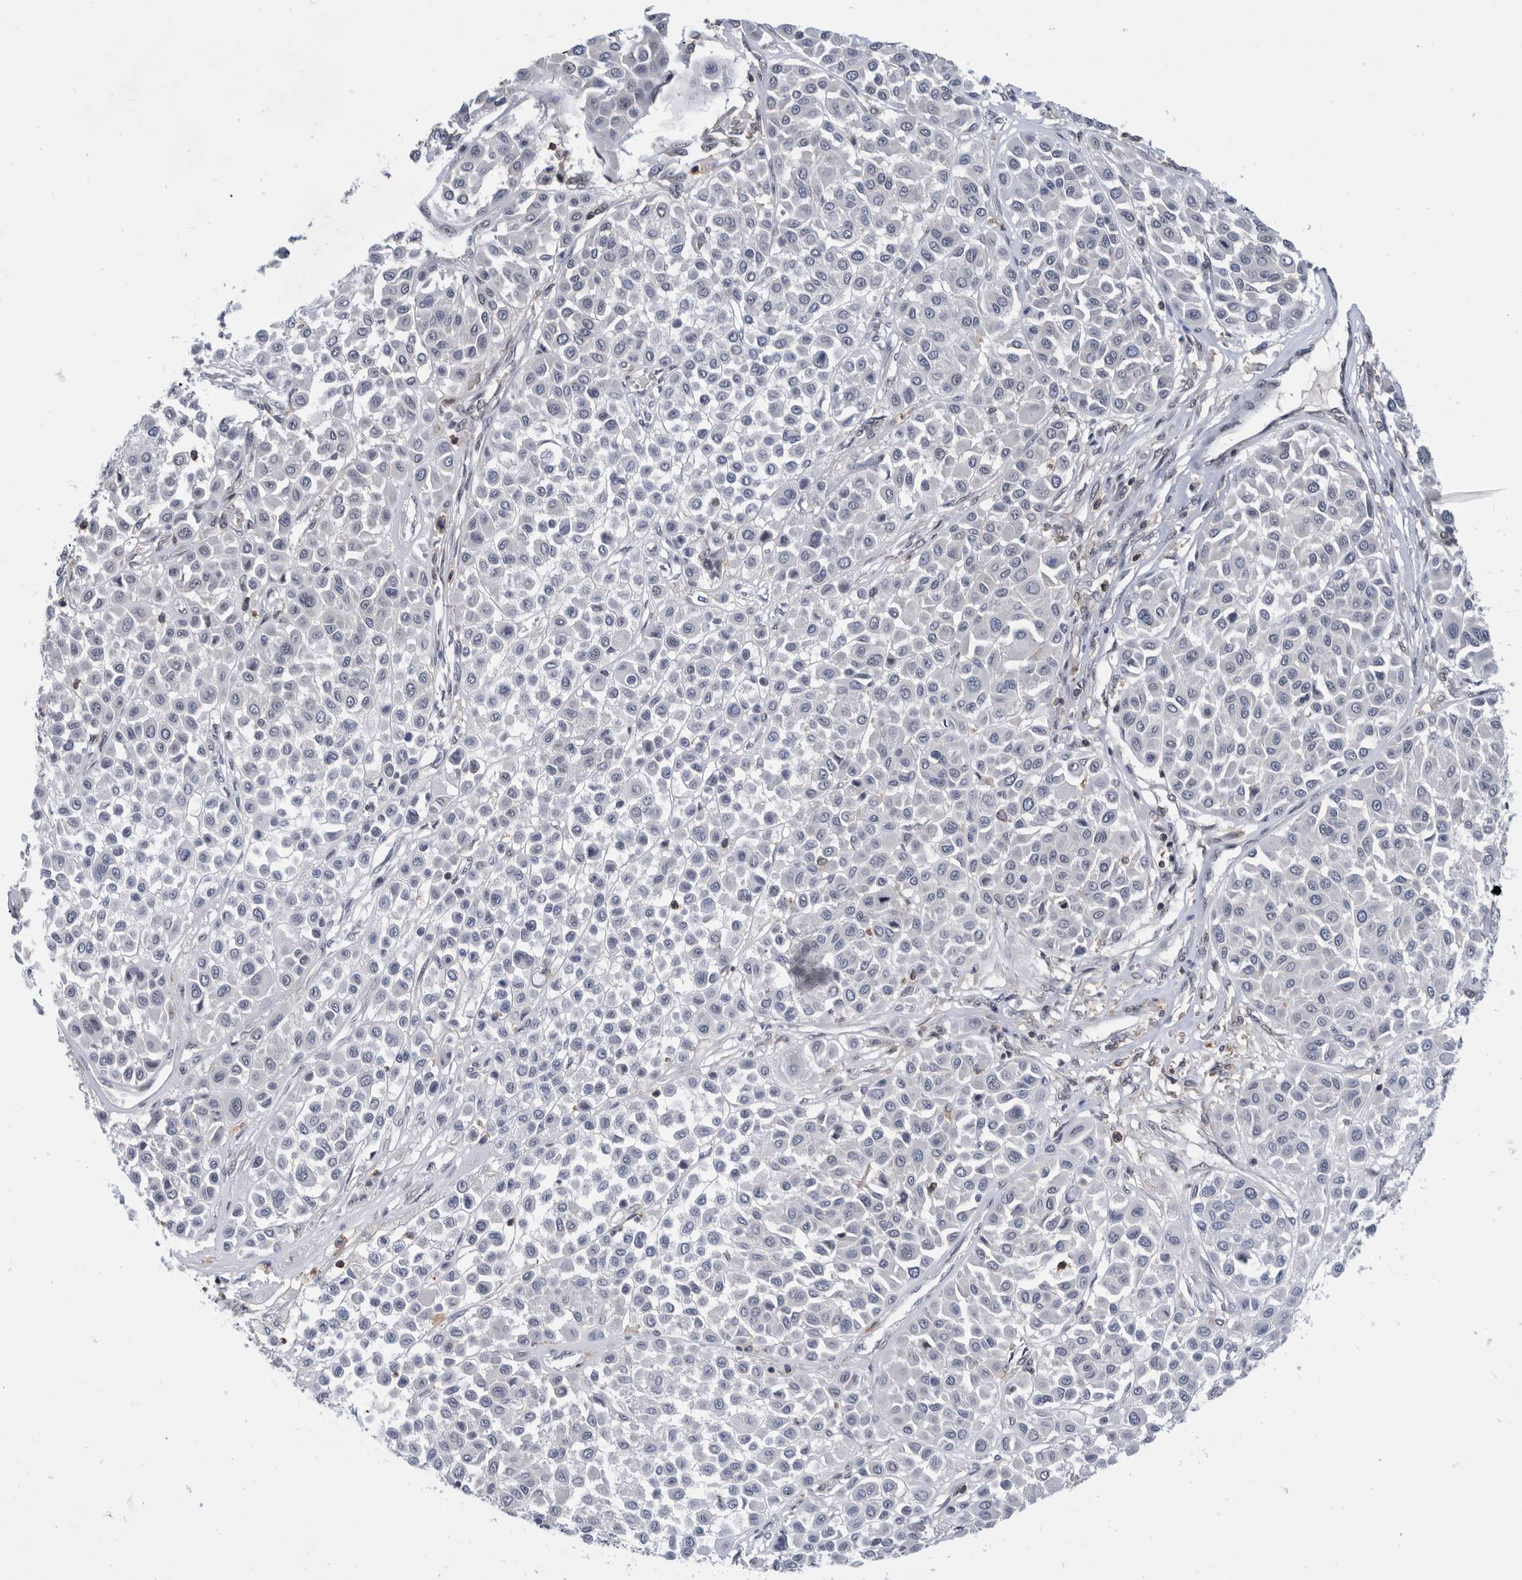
{"staining": {"intensity": "negative", "quantity": "none", "location": "none"}, "tissue": "melanoma", "cell_type": "Tumor cells", "image_type": "cancer", "snomed": [{"axis": "morphology", "description": "Malignant melanoma, Metastatic site"}, {"axis": "topography", "description": "Soft tissue"}], "caption": "Tumor cells are negative for brown protein staining in malignant melanoma (metastatic site). The staining is performed using DAB (3,3'-diaminobenzidine) brown chromogen with nuclei counter-stained in using hematoxylin.", "gene": "ZNF260", "patient": {"sex": "male", "age": 41}}